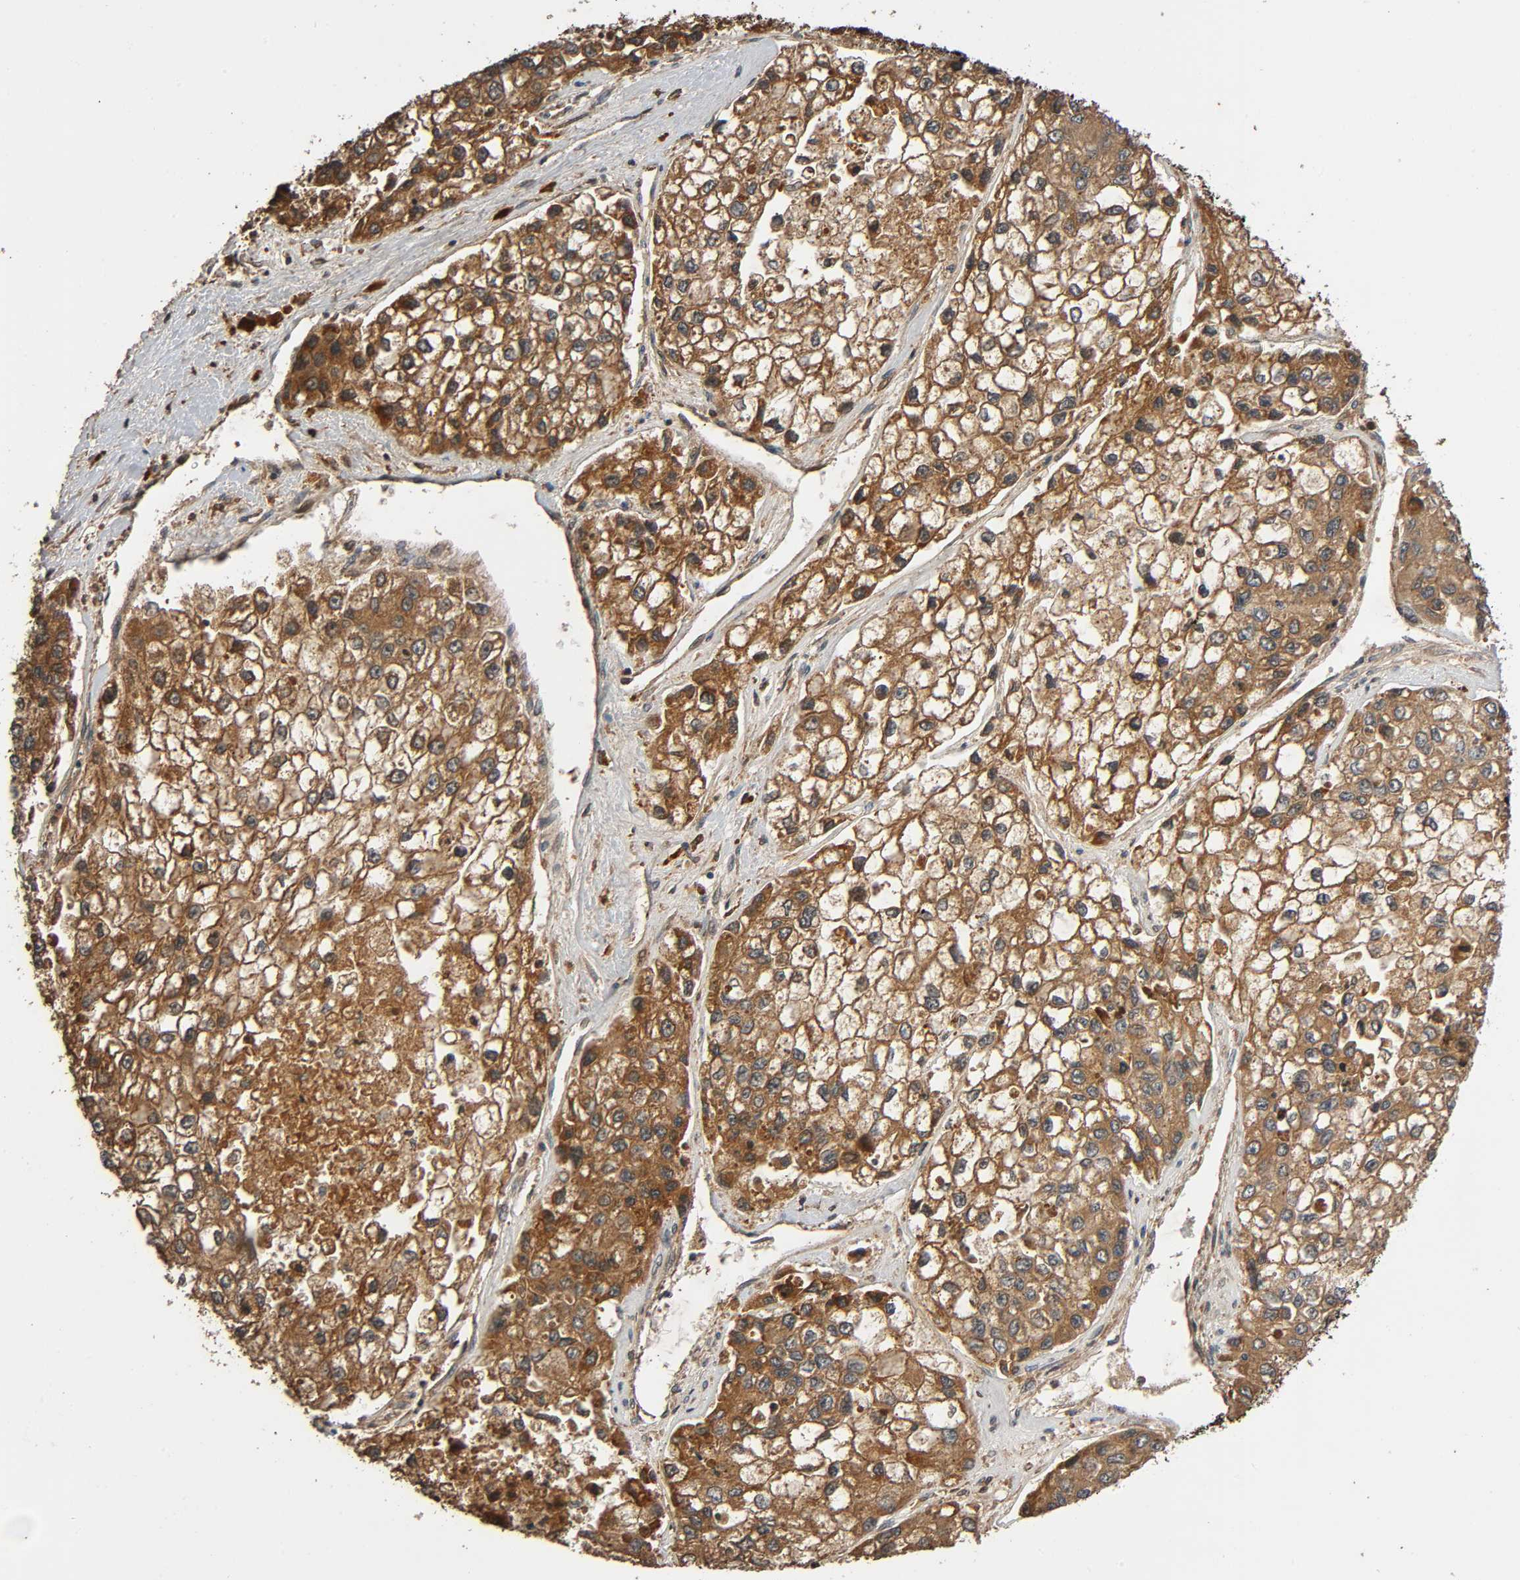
{"staining": {"intensity": "moderate", "quantity": ">75%", "location": "cytoplasmic/membranous"}, "tissue": "liver cancer", "cell_type": "Tumor cells", "image_type": "cancer", "snomed": [{"axis": "morphology", "description": "Carcinoma, Hepatocellular, NOS"}, {"axis": "topography", "description": "Liver"}], "caption": "Protein expression by IHC reveals moderate cytoplasmic/membranous expression in about >75% of tumor cells in hepatocellular carcinoma (liver).", "gene": "MAP3K8", "patient": {"sex": "female", "age": 66}}